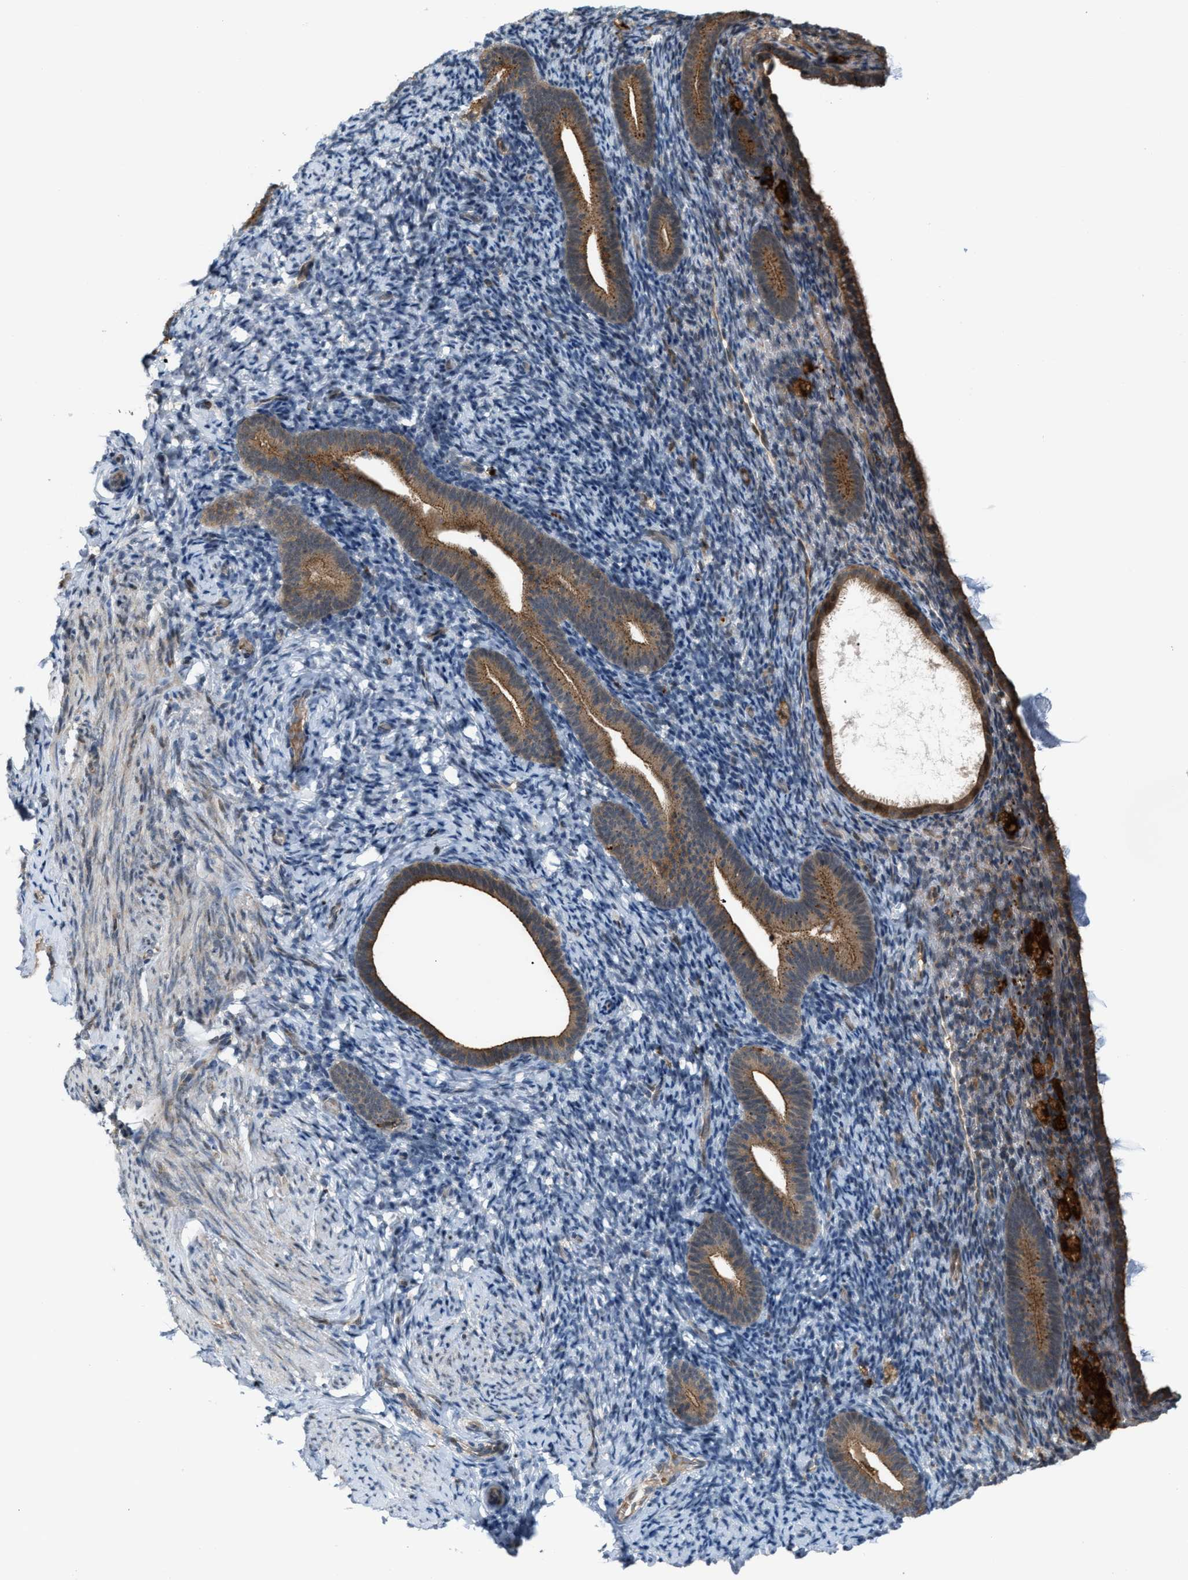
{"staining": {"intensity": "weak", "quantity": "25%-75%", "location": "cytoplasmic/membranous"}, "tissue": "endometrium", "cell_type": "Cells in endometrial stroma", "image_type": "normal", "snomed": [{"axis": "morphology", "description": "Normal tissue, NOS"}, {"axis": "topography", "description": "Endometrium"}], "caption": "This image demonstrates immunohistochemistry staining of unremarkable endometrium, with low weak cytoplasmic/membranous expression in approximately 25%-75% of cells in endometrial stroma.", "gene": "RFFL", "patient": {"sex": "female", "age": 51}}